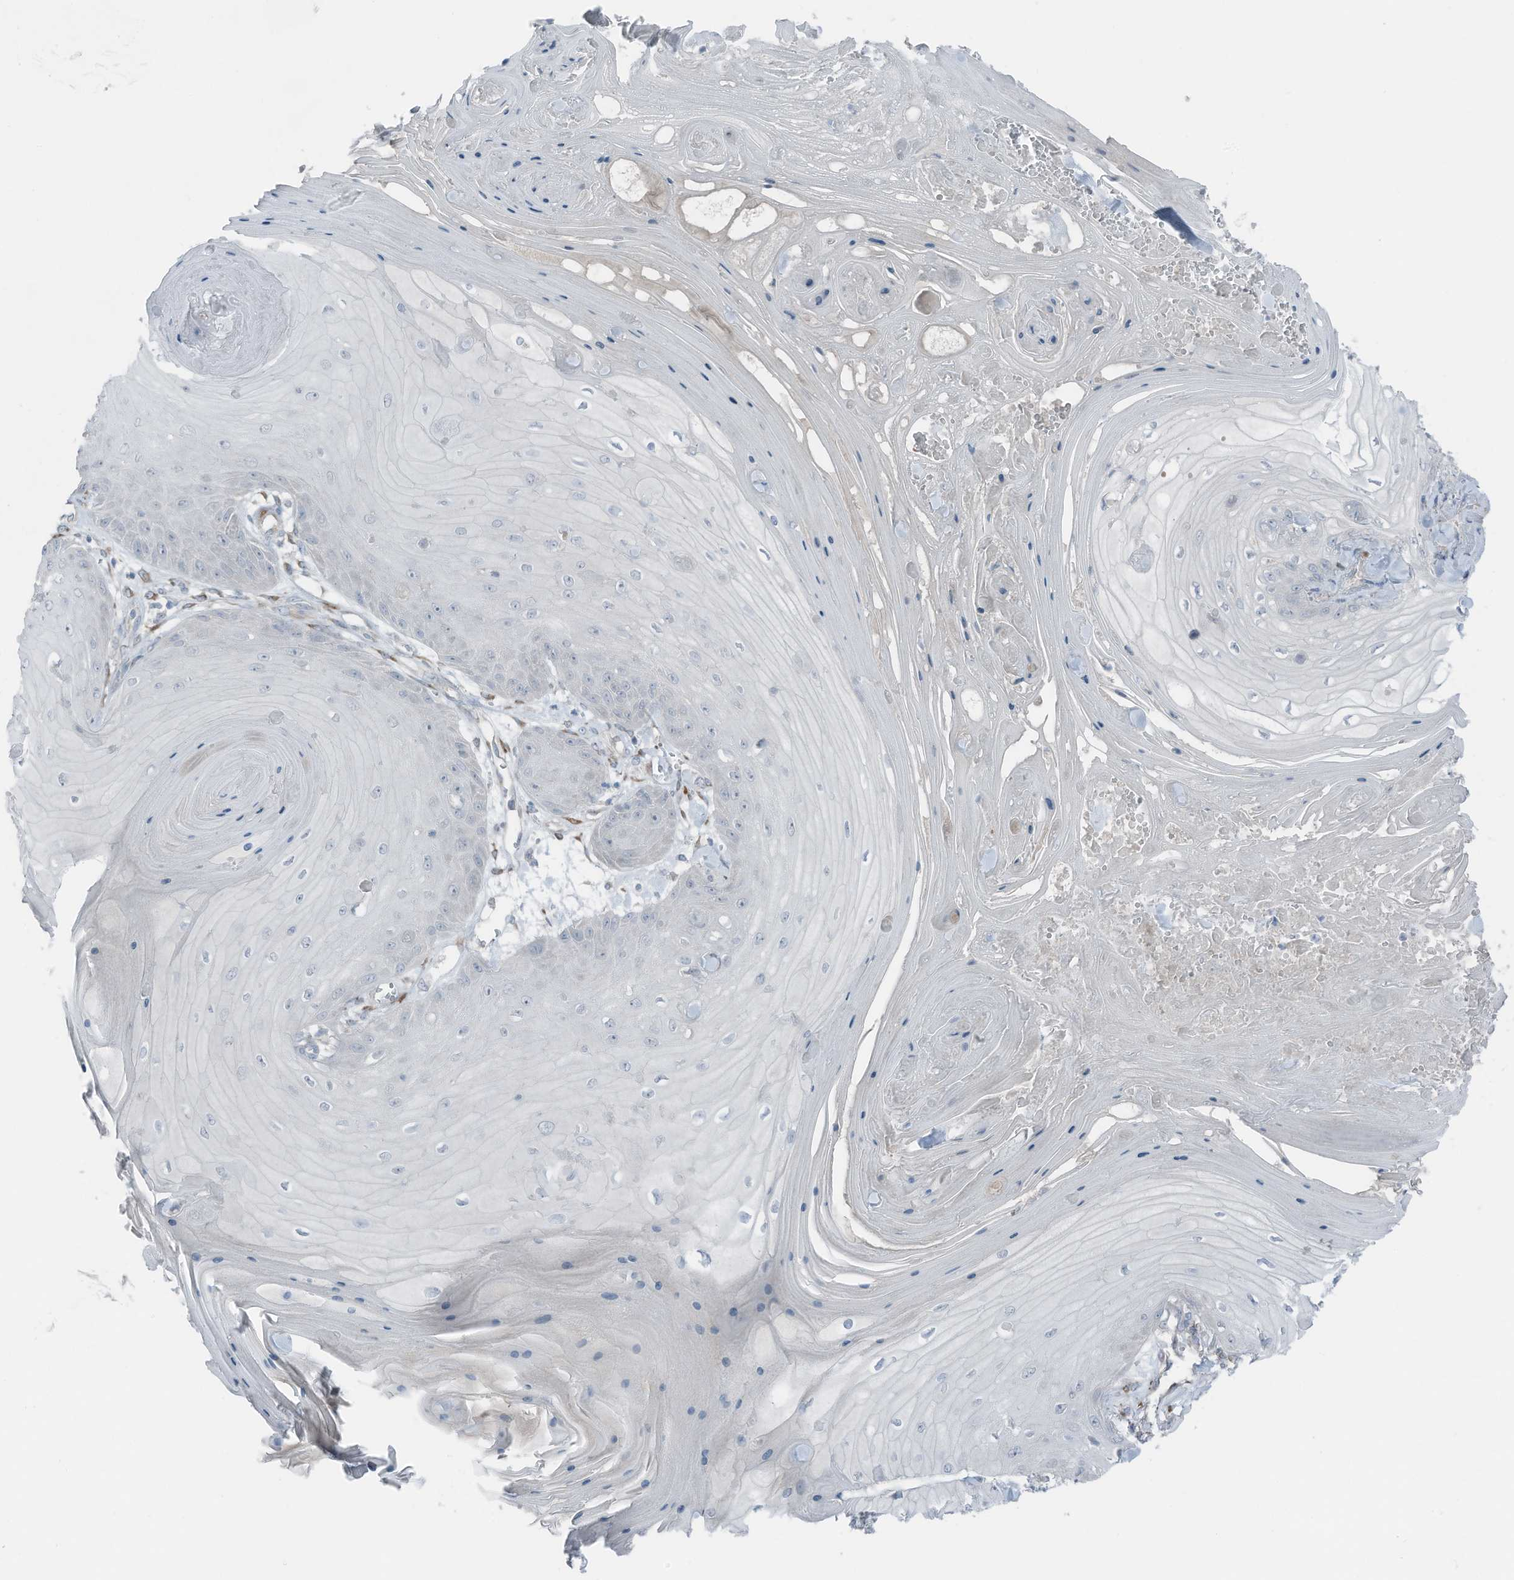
{"staining": {"intensity": "negative", "quantity": "none", "location": "none"}, "tissue": "skin cancer", "cell_type": "Tumor cells", "image_type": "cancer", "snomed": [{"axis": "morphology", "description": "Squamous cell carcinoma, NOS"}, {"axis": "topography", "description": "Skin"}], "caption": "DAB immunohistochemical staining of human skin cancer reveals no significant expression in tumor cells. (DAB (3,3'-diaminobenzidine) immunohistochemistry (IHC) visualized using brightfield microscopy, high magnification).", "gene": "ARHGEF33", "patient": {"sex": "male", "age": 74}}